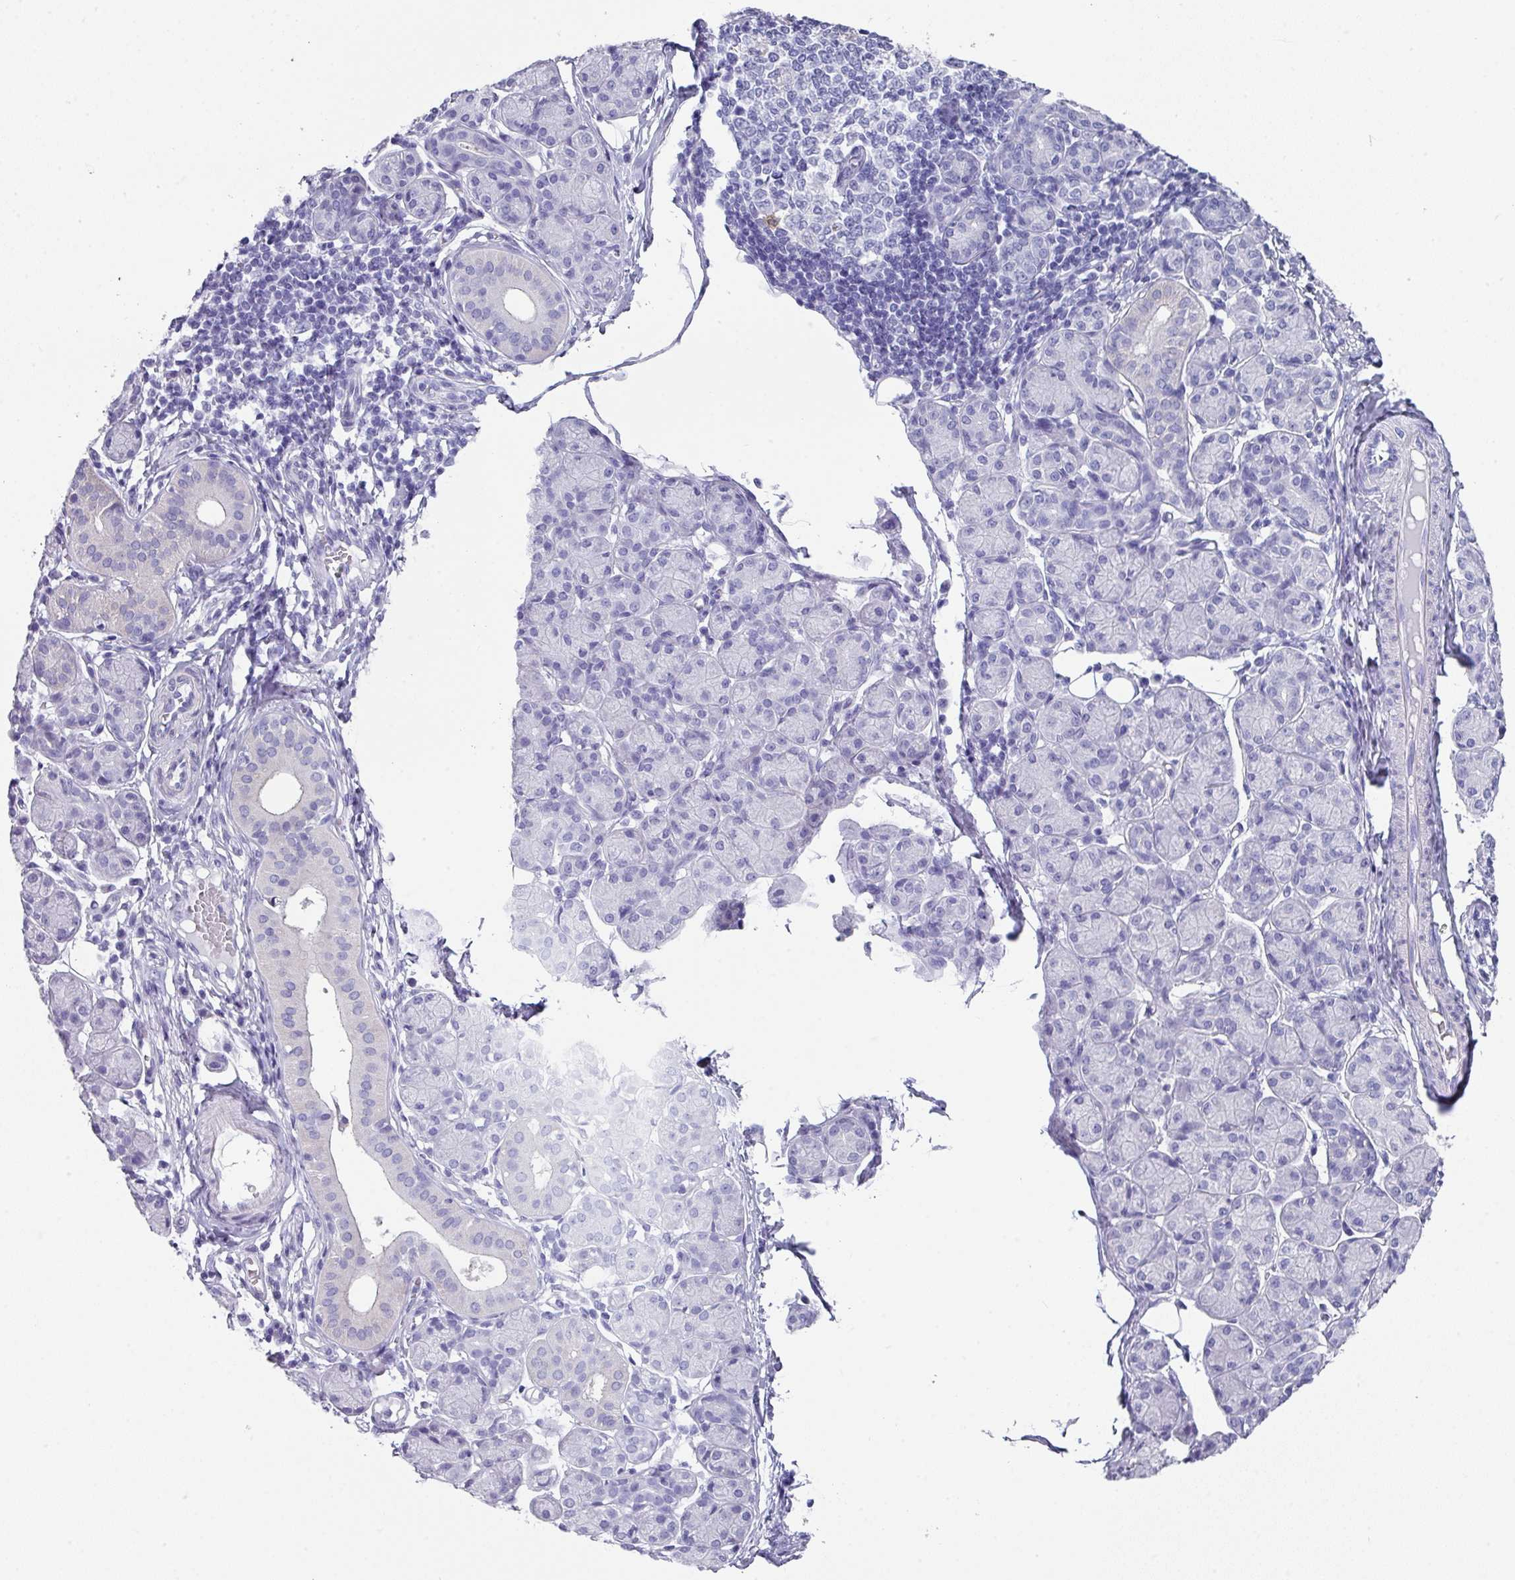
{"staining": {"intensity": "negative", "quantity": "none", "location": "none"}, "tissue": "salivary gland", "cell_type": "Glandular cells", "image_type": "normal", "snomed": [{"axis": "morphology", "description": "Normal tissue, NOS"}, {"axis": "morphology", "description": "Inflammation, NOS"}, {"axis": "topography", "description": "Lymph node"}, {"axis": "topography", "description": "Salivary gland"}], "caption": "Immunohistochemistry of benign salivary gland exhibits no expression in glandular cells.", "gene": "PEX10", "patient": {"sex": "male", "age": 3}}